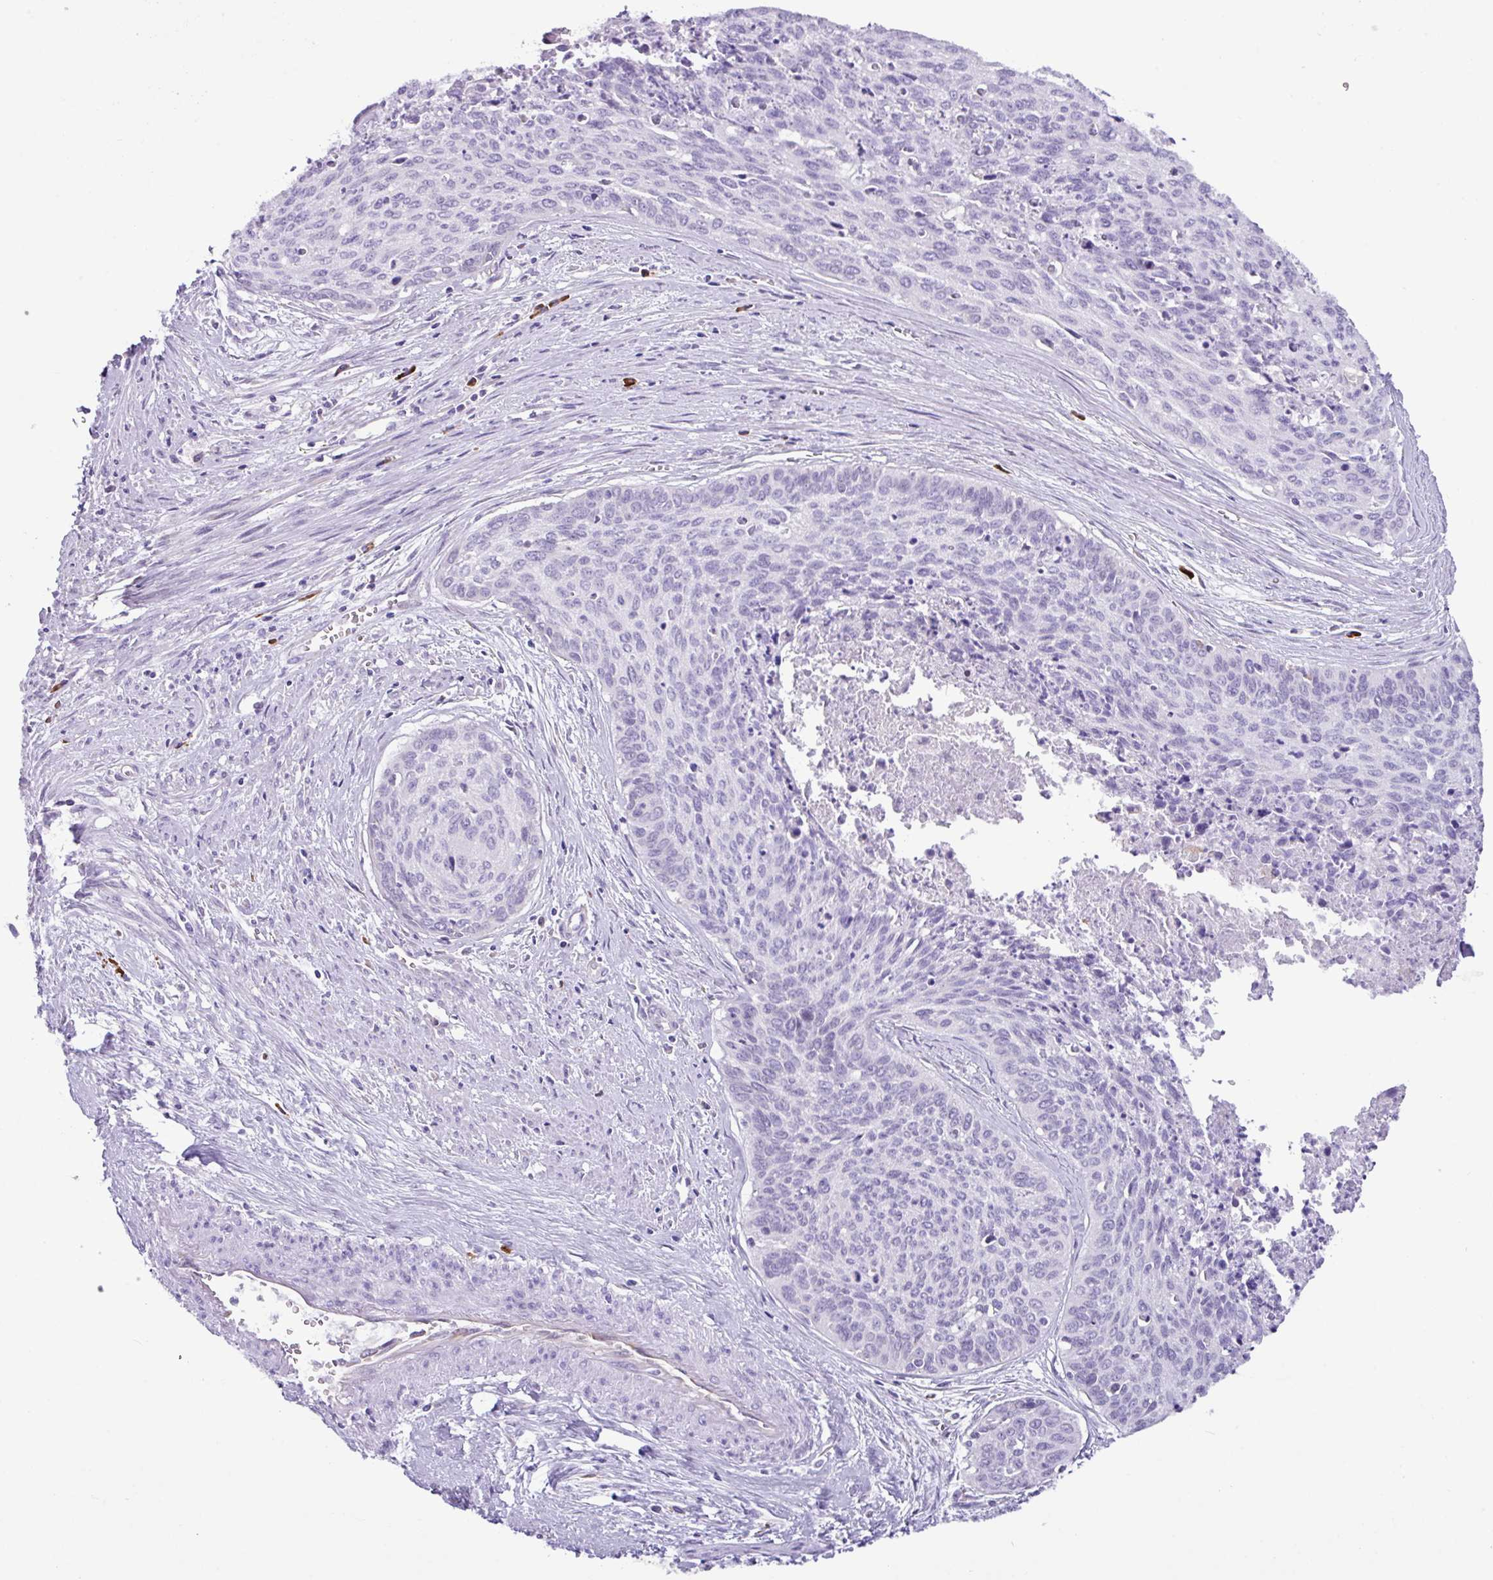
{"staining": {"intensity": "negative", "quantity": "none", "location": "none"}, "tissue": "cervical cancer", "cell_type": "Tumor cells", "image_type": "cancer", "snomed": [{"axis": "morphology", "description": "Squamous cell carcinoma, NOS"}, {"axis": "topography", "description": "Cervix"}], "caption": "Immunohistochemical staining of cervical cancer (squamous cell carcinoma) reveals no significant positivity in tumor cells.", "gene": "RGS21", "patient": {"sex": "female", "age": 55}}